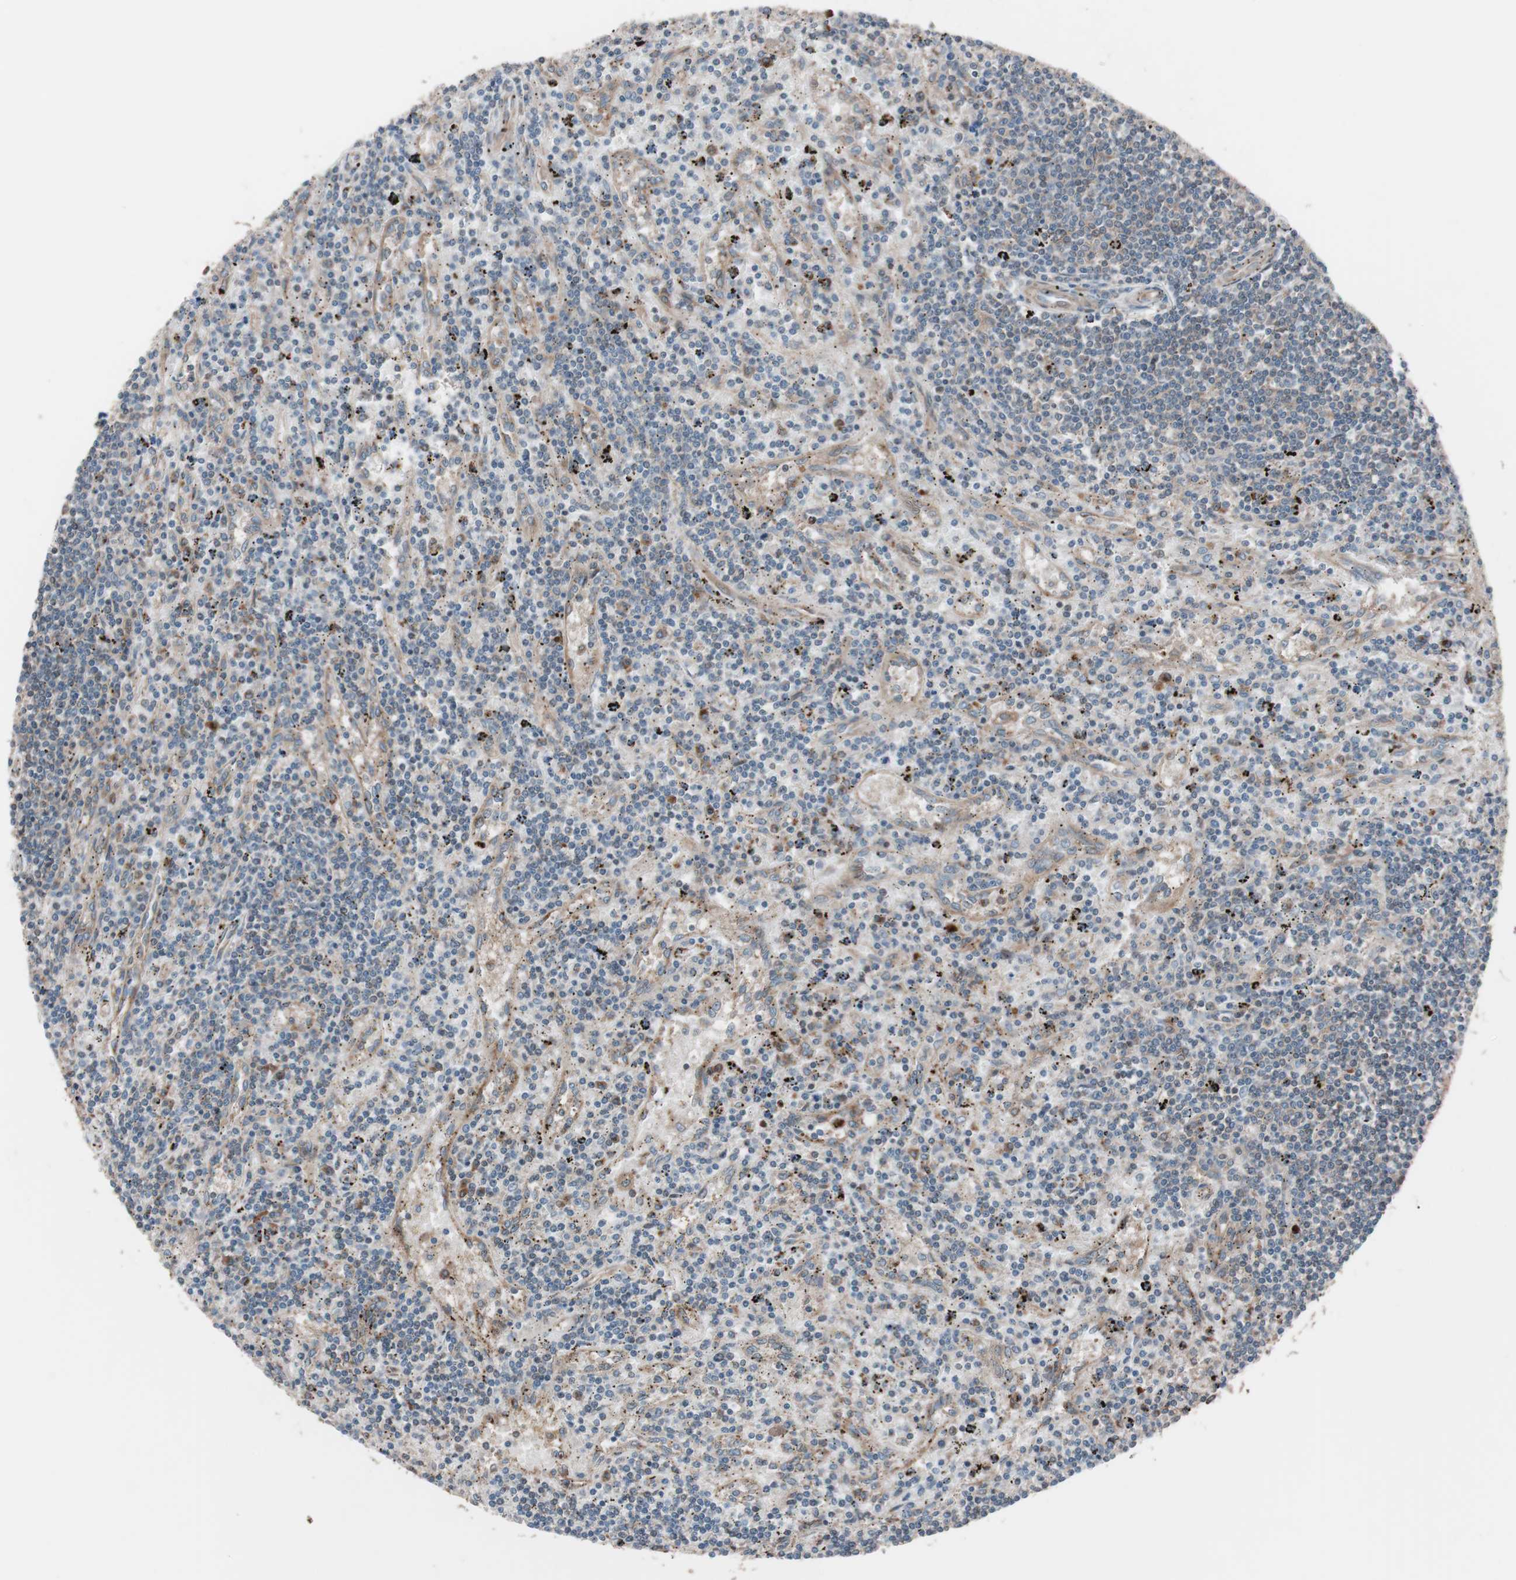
{"staining": {"intensity": "weak", "quantity": "<25%", "location": "cytoplasmic/membranous"}, "tissue": "lymphoma", "cell_type": "Tumor cells", "image_type": "cancer", "snomed": [{"axis": "morphology", "description": "Malignant lymphoma, non-Hodgkin's type, Low grade"}, {"axis": "topography", "description": "Spleen"}], "caption": "Immunohistochemical staining of lymphoma exhibits no significant positivity in tumor cells.", "gene": "SEC31A", "patient": {"sex": "male", "age": 76}}